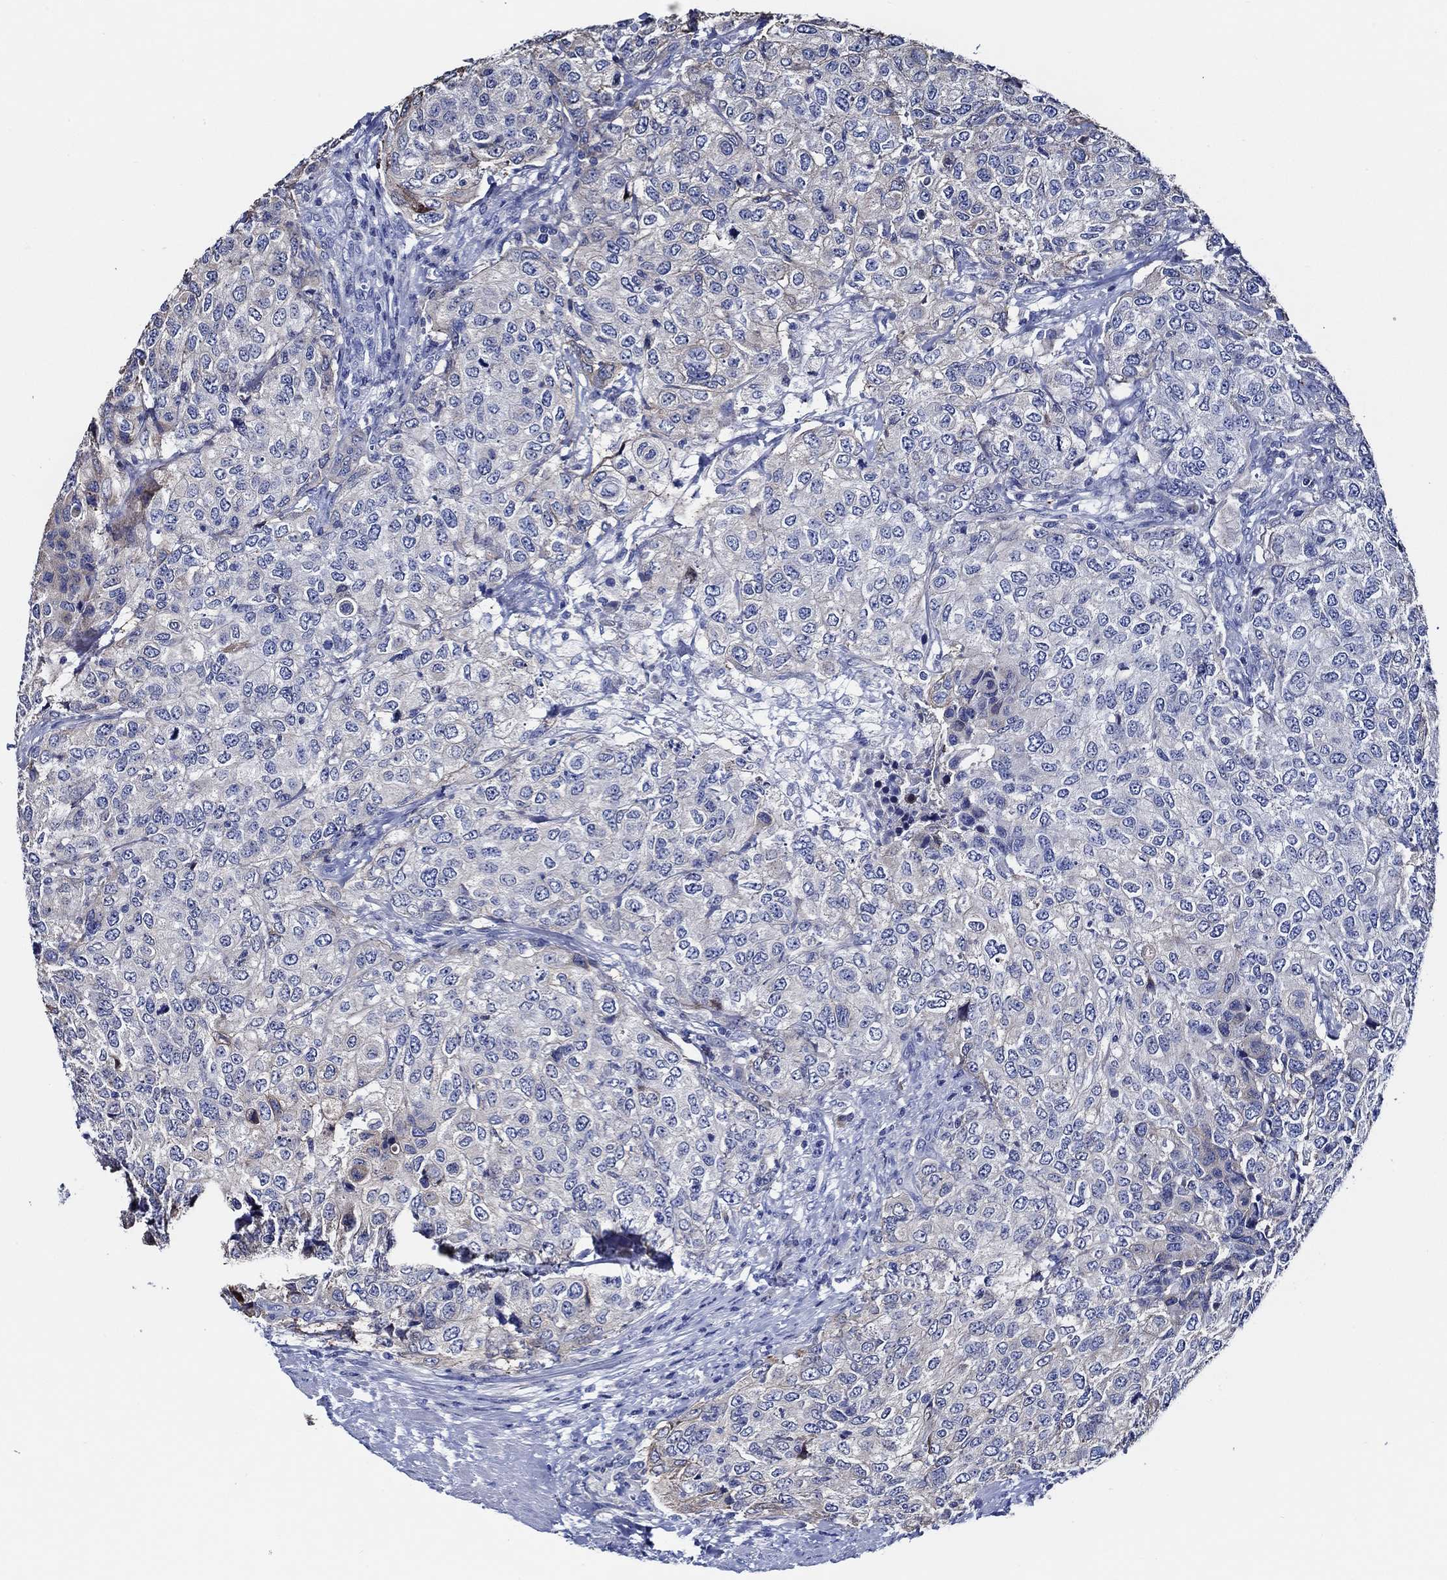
{"staining": {"intensity": "negative", "quantity": "none", "location": "none"}, "tissue": "urothelial cancer", "cell_type": "Tumor cells", "image_type": "cancer", "snomed": [{"axis": "morphology", "description": "Urothelial carcinoma, High grade"}, {"axis": "topography", "description": "Urinary bladder"}], "caption": "Immunohistochemistry (IHC) image of neoplastic tissue: urothelial cancer stained with DAB (3,3'-diaminobenzidine) exhibits no significant protein staining in tumor cells.", "gene": "WDR62", "patient": {"sex": "female", "age": 78}}